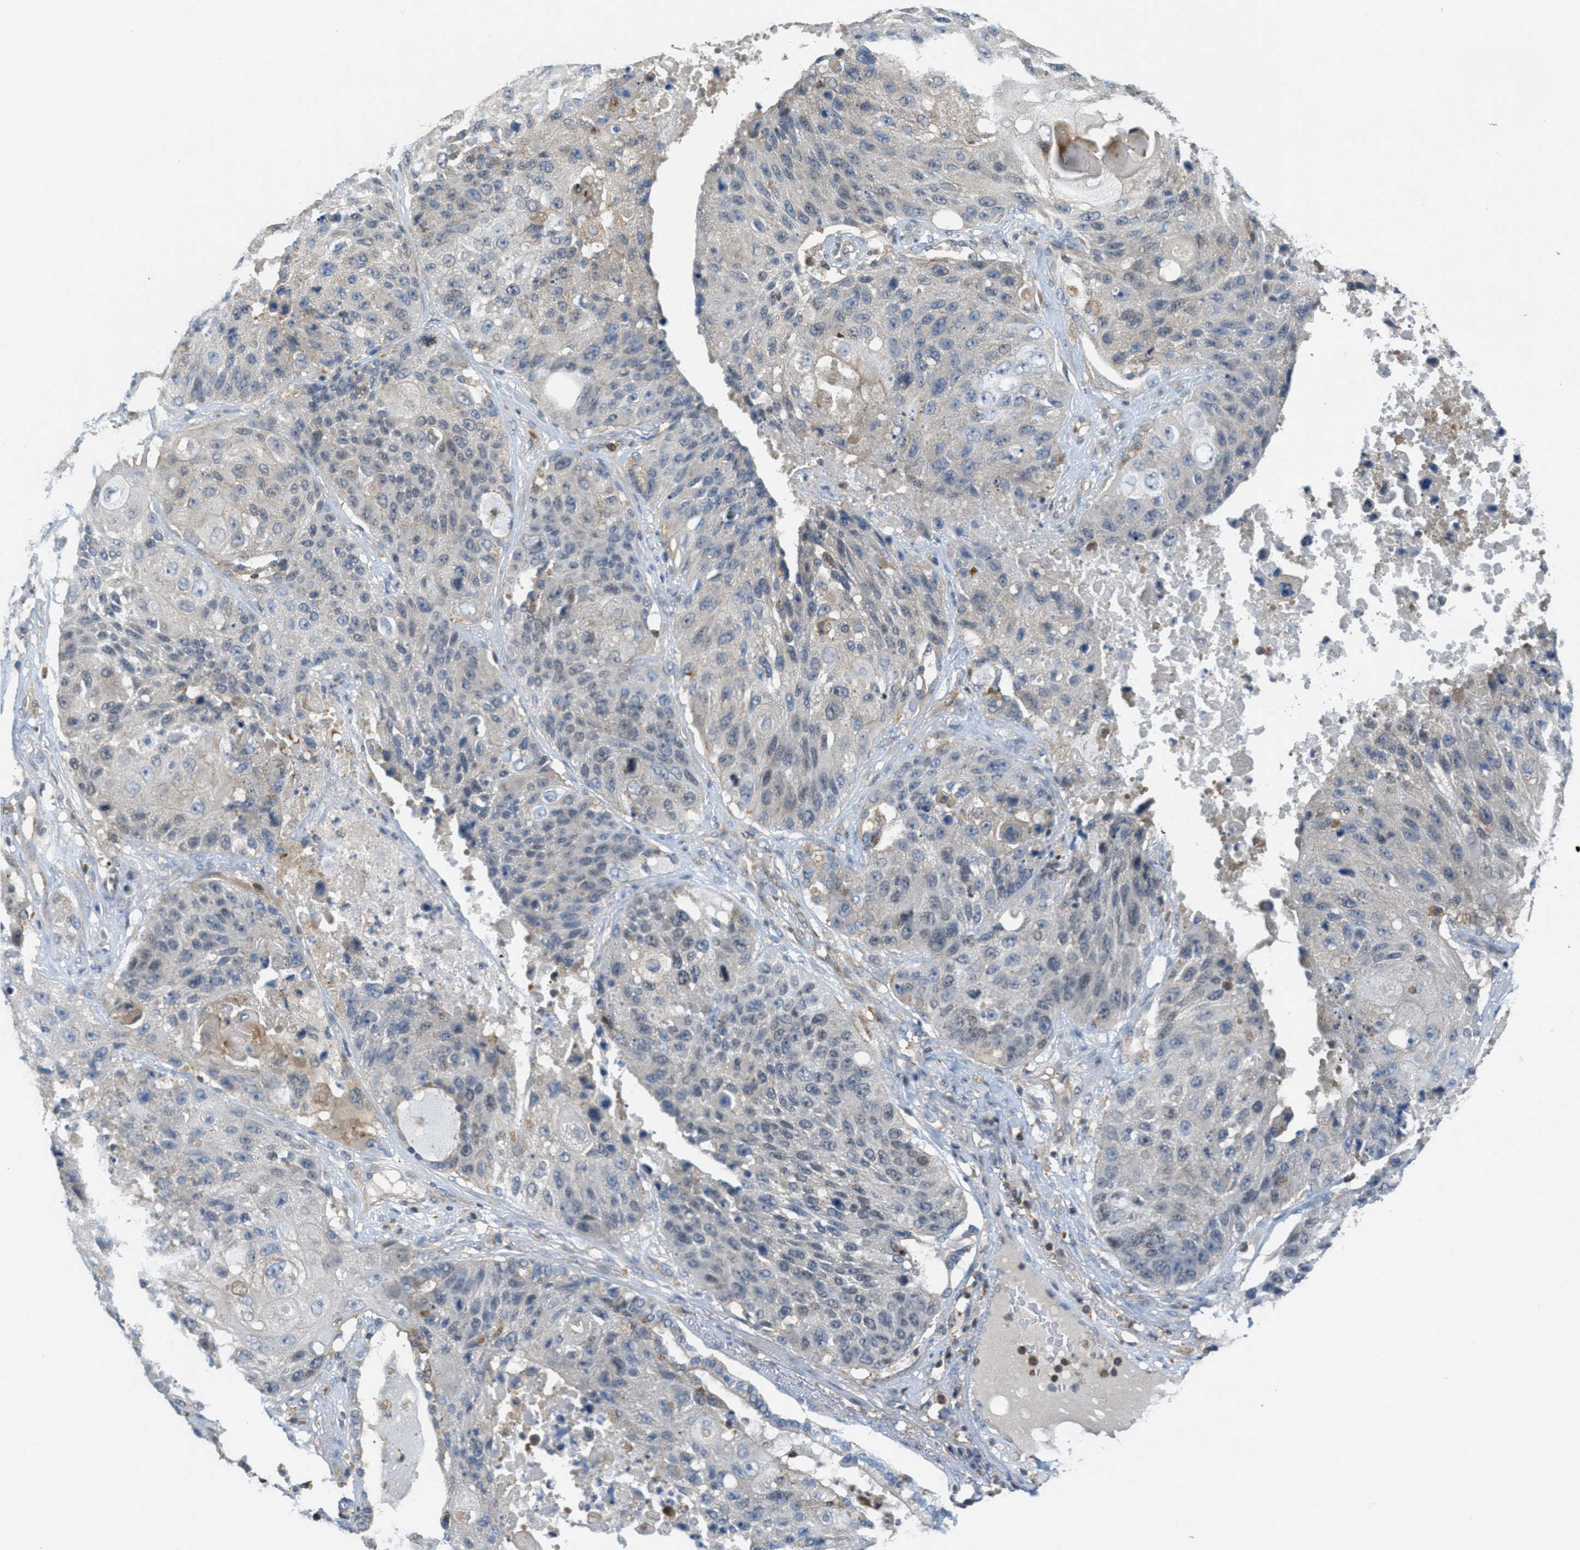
{"staining": {"intensity": "negative", "quantity": "none", "location": "none"}, "tissue": "lung cancer", "cell_type": "Tumor cells", "image_type": "cancer", "snomed": [{"axis": "morphology", "description": "Squamous cell carcinoma, NOS"}, {"axis": "topography", "description": "Lung"}], "caption": "IHC micrograph of human lung cancer stained for a protein (brown), which demonstrates no expression in tumor cells.", "gene": "GRIK2", "patient": {"sex": "male", "age": 61}}